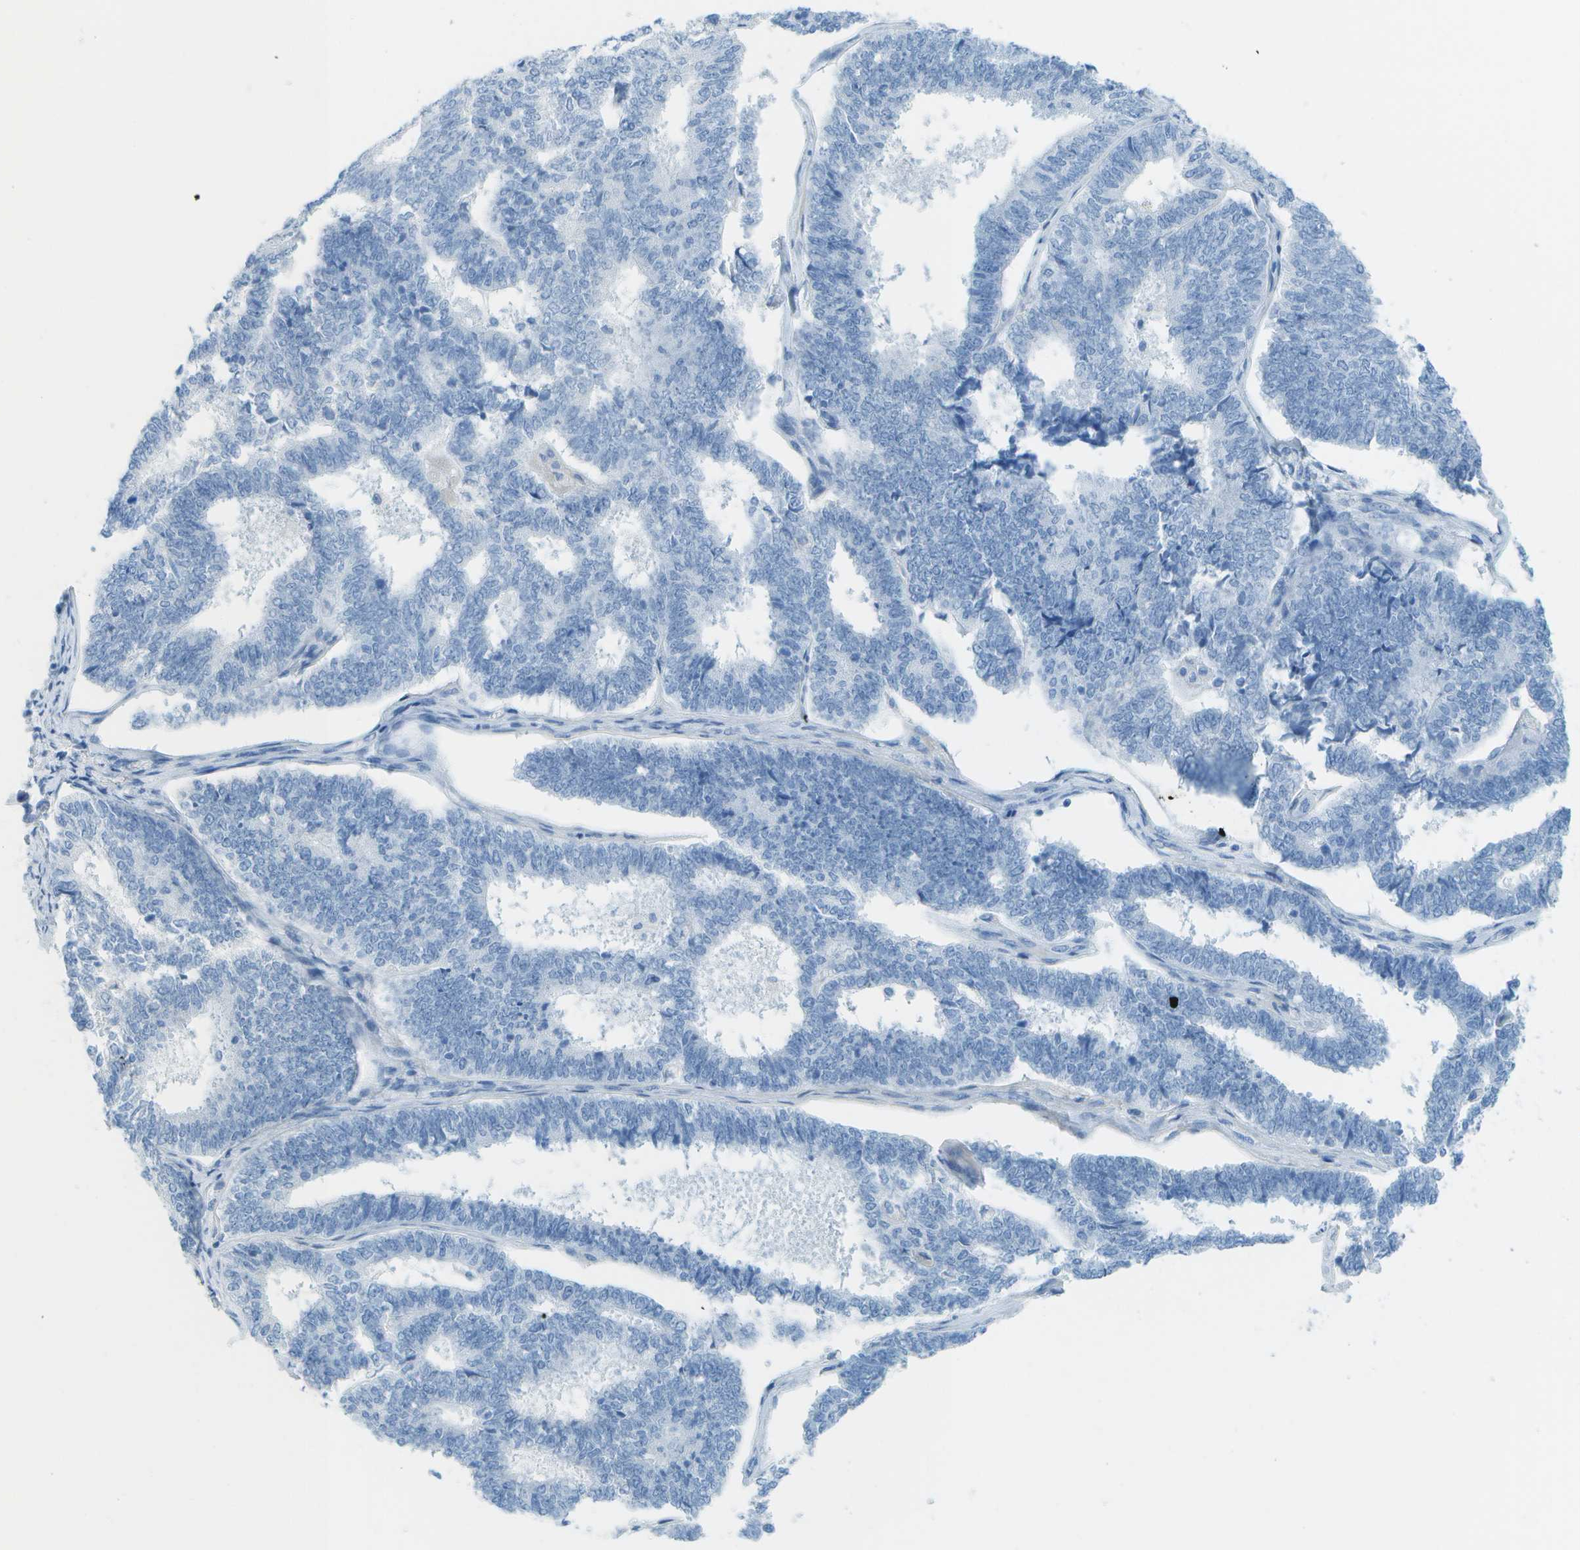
{"staining": {"intensity": "negative", "quantity": "none", "location": "none"}, "tissue": "endometrial cancer", "cell_type": "Tumor cells", "image_type": "cancer", "snomed": [{"axis": "morphology", "description": "Adenocarcinoma, NOS"}, {"axis": "topography", "description": "Endometrium"}], "caption": "Photomicrograph shows no protein expression in tumor cells of adenocarcinoma (endometrial) tissue.", "gene": "C1S", "patient": {"sex": "female", "age": 70}}